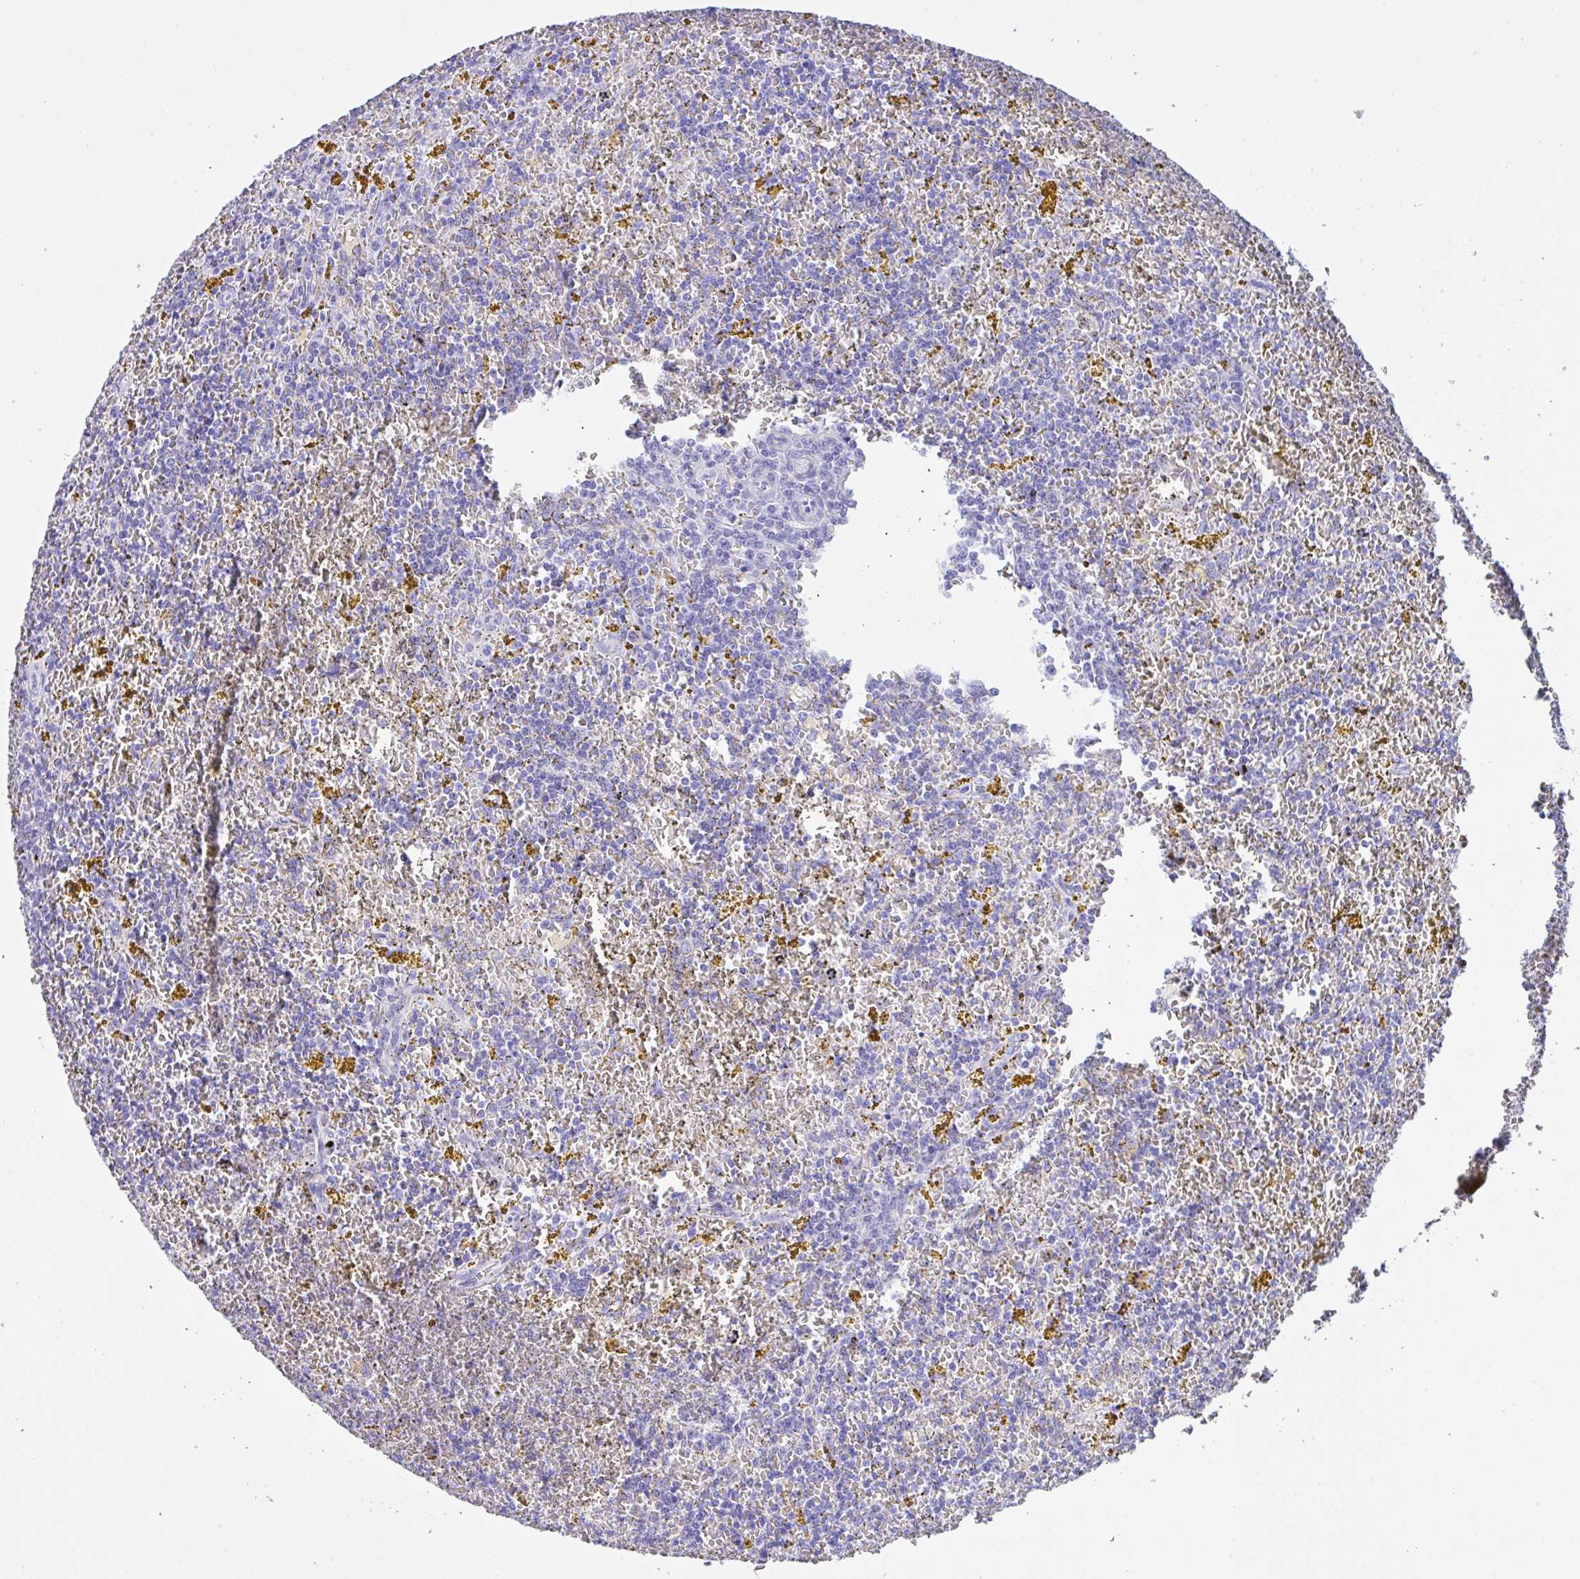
{"staining": {"intensity": "negative", "quantity": "none", "location": "none"}, "tissue": "lymphoma", "cell_type": "Tumor cells", "image_type": "cancer", "snomed": [{"axis": "morphology", "description": "Malignant lymphoma, non-Hodgkin's type, Low grade"}, {"axis": "topography", "description": "Spleen"}, {"axis": "topography", "description": "Lymph node"}], "caption": "High magnification brightfield microscopy of malignant lymphoma, non-Hodgkin's type (low-grade) stained with DAB (brown) and counterstained with hematoxylin (blue): tumor cells show no significant staining.", "gene": "FBXL20", "patient": {"sex": "female", "age": 66}}